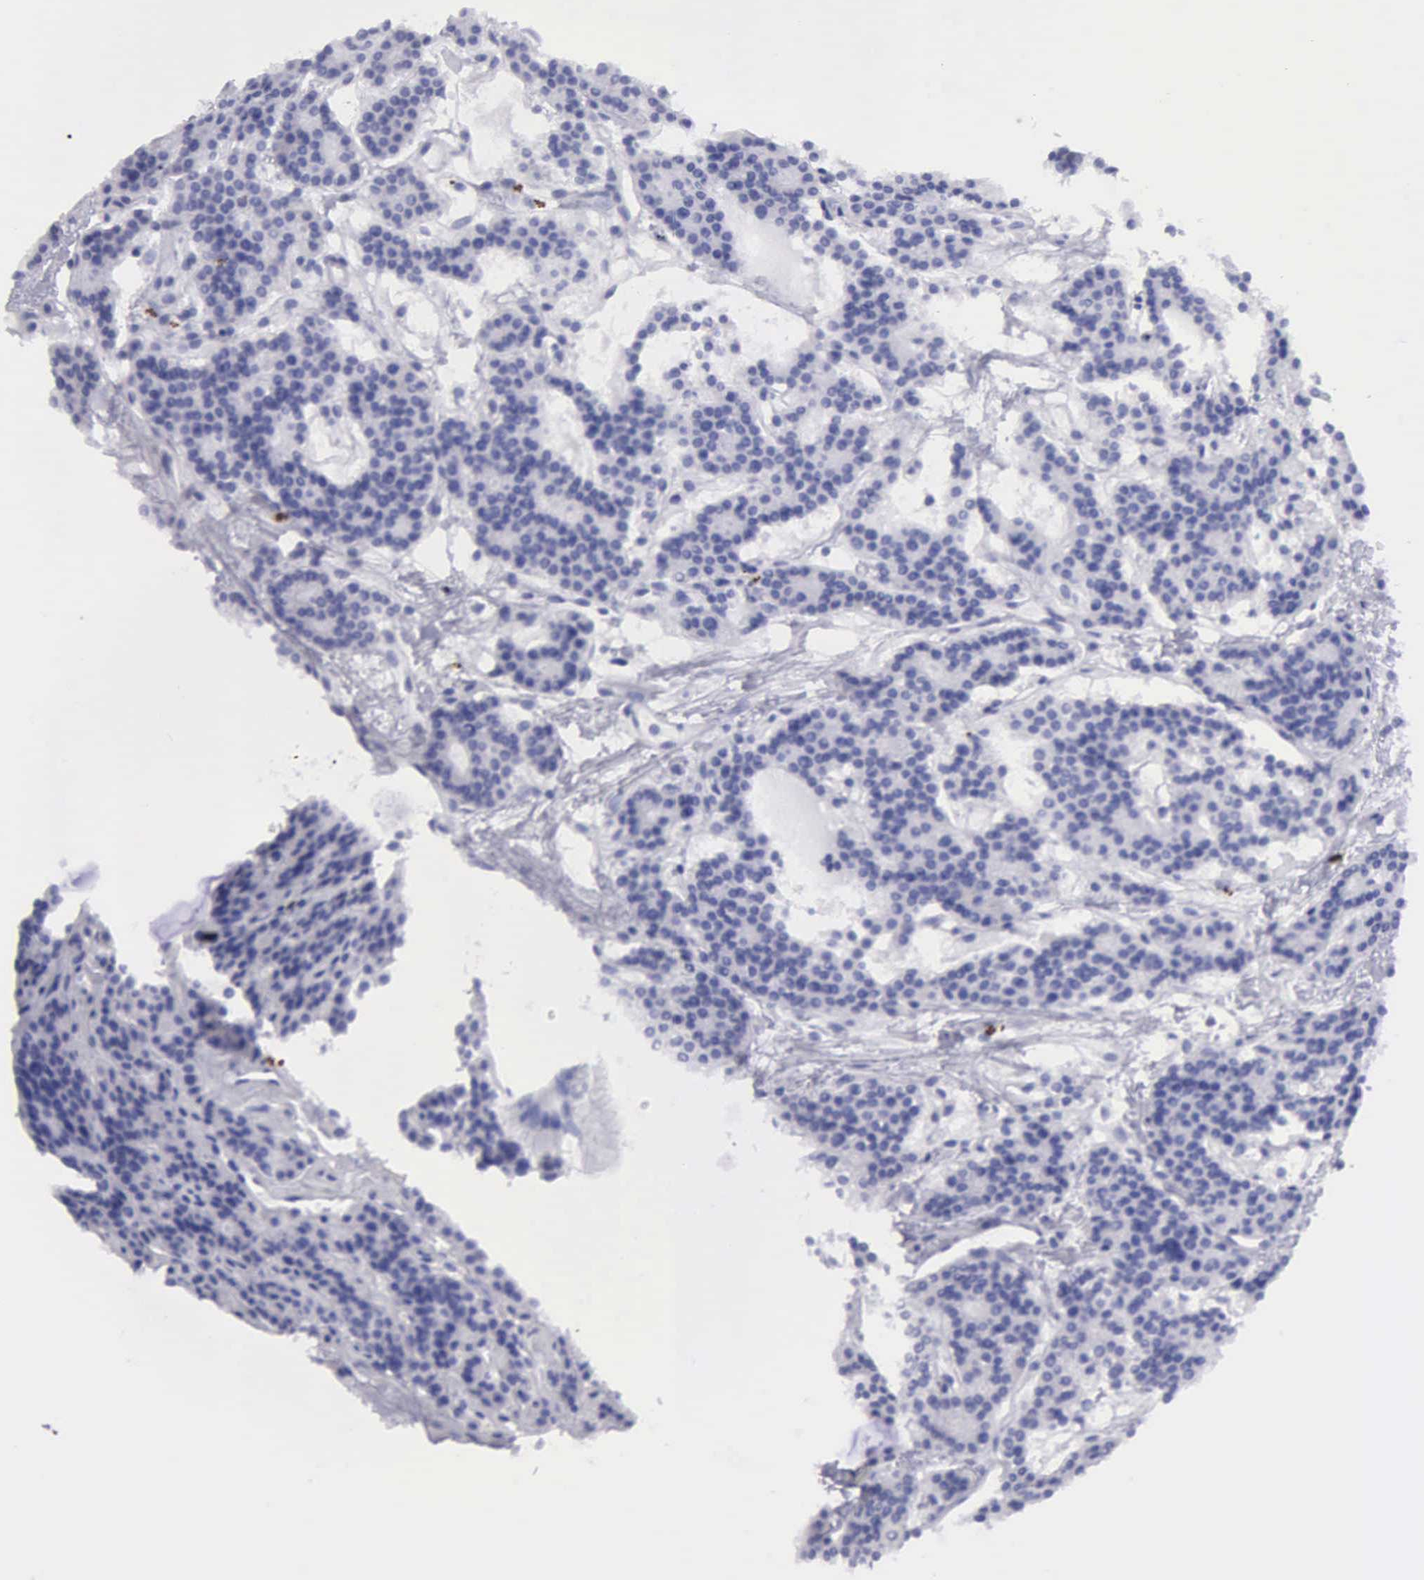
{"staining": {"intensity": "weak", "quantity": "<25%", "location": "cytoplasmic/membranous"}, "tissue": "parathyroid gland", "cell_type": "Glandular cells", "image_type": "normal", "snomed": [{"axis": "morphology", "description": "Normal tissue, NOS"}, {"axis": "topography", "description": "Parathyroid gland"}], "caption": "Photomicrograph shows no protein positivity in glandular cells of unremarkable parathyroid gland. (DAB (3,3'-diaminobenzidine) immunohistochemistry (IHC), high magnification).", "gene": "TYRP1", "patient": {"sex": "female", "age": 70}}